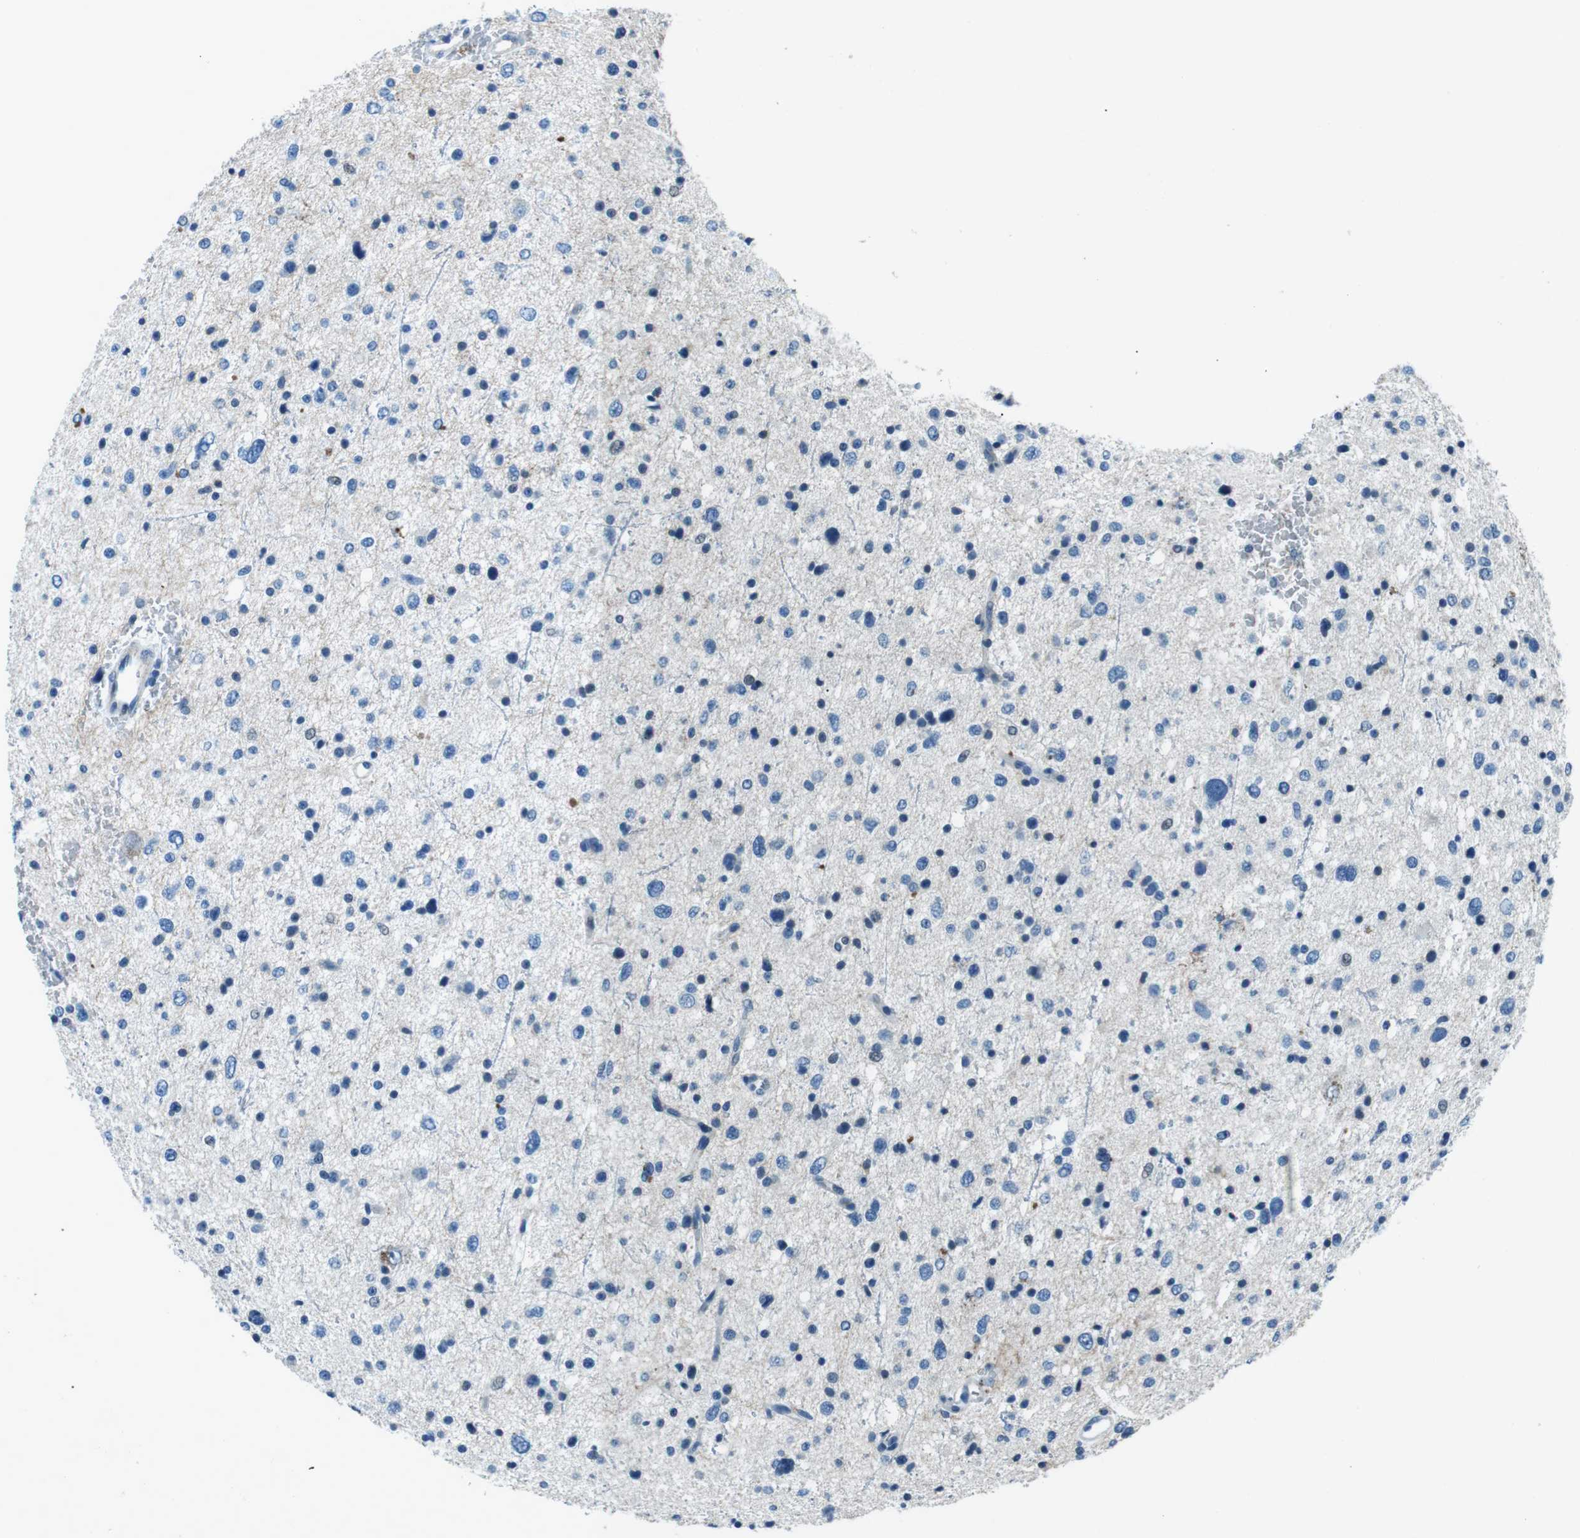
{"staining": {"intensity": "negative", "quantity": "none", "location": "none"}, "tissue": "glioma", "cell_type": "Tumor cells", "image_type": "cancer", "snomed": [{"axis": "morphology", "description": "Glioma, malignant, Low grade"}, {"axis": "topography", "description": "Brain"}], "caption": "IHC photomicrograph of neoplastic tissue: glioma stained with DAB (3,3'-diaminobenzidine) reveals no significant protein staining in tumor cells.", "gene": "ST6GAL1", "patient": {"sex": "female", "age": 37}}